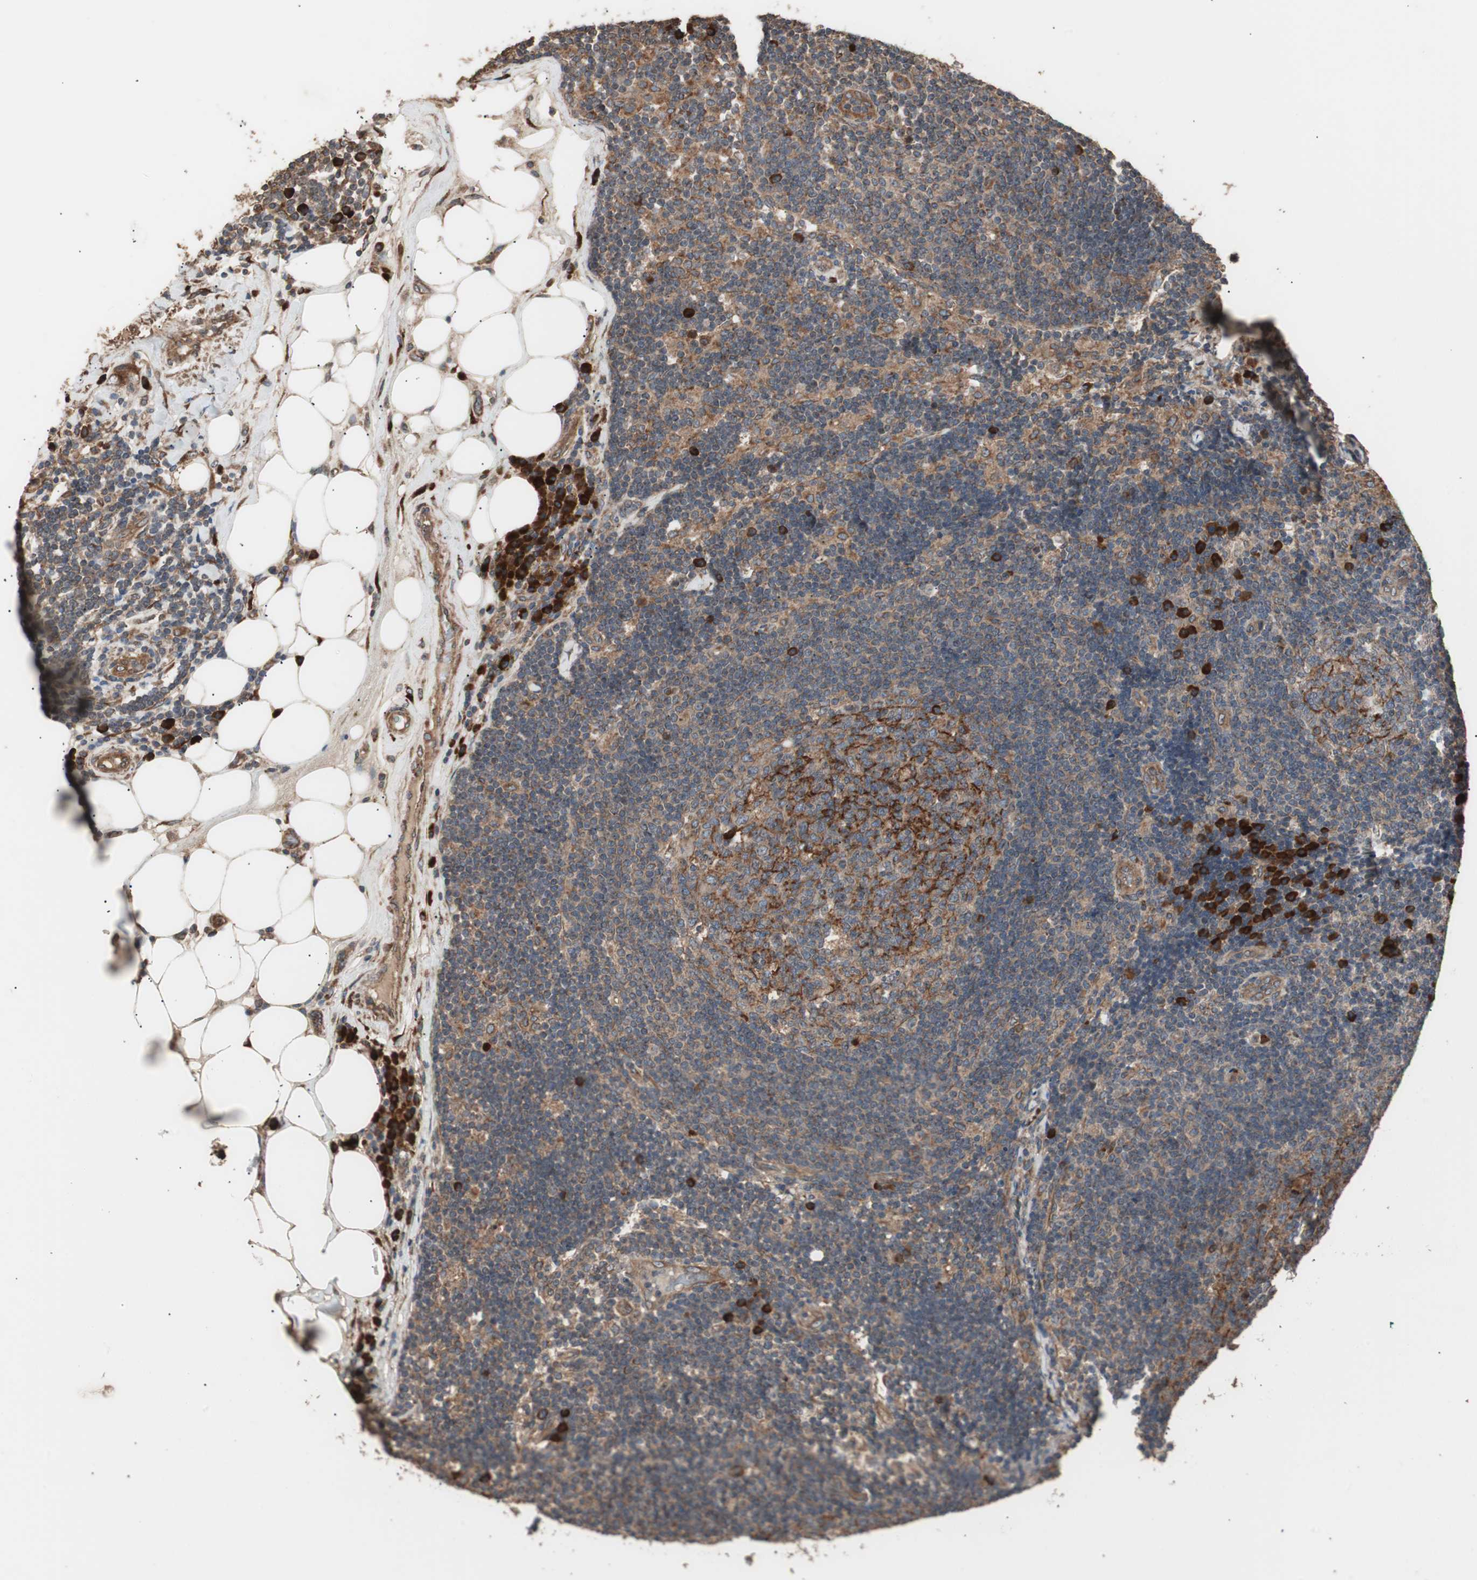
{"staining": {"intensity": "strong", "quantity": "25%-75%", "location": "cytoplasmic/membranous"}, "tissue": "lymph node", "cell_type": "Germinal center cells", "image_type": "normal", "snomed": [{"axis": "morphology", "description": "Normal tissue, NOS"}, {"axis": "morphology", "description": "Squamous cell carcinoma, metastatic, NOS"}, {"axis": "topography", "description": "Lymph node"}], "caption": "Immunohistochemical staining of benign human lymph node reveals 25%-75% levels of strong cytoplasmic/membranous protein expression in approximately 25%-75% of germinal center cells. (Brightfield microscopy of DAB IHC at high magnification).", "gene": "LZTS1", "patient": {"sex": "female", "age": 53}}